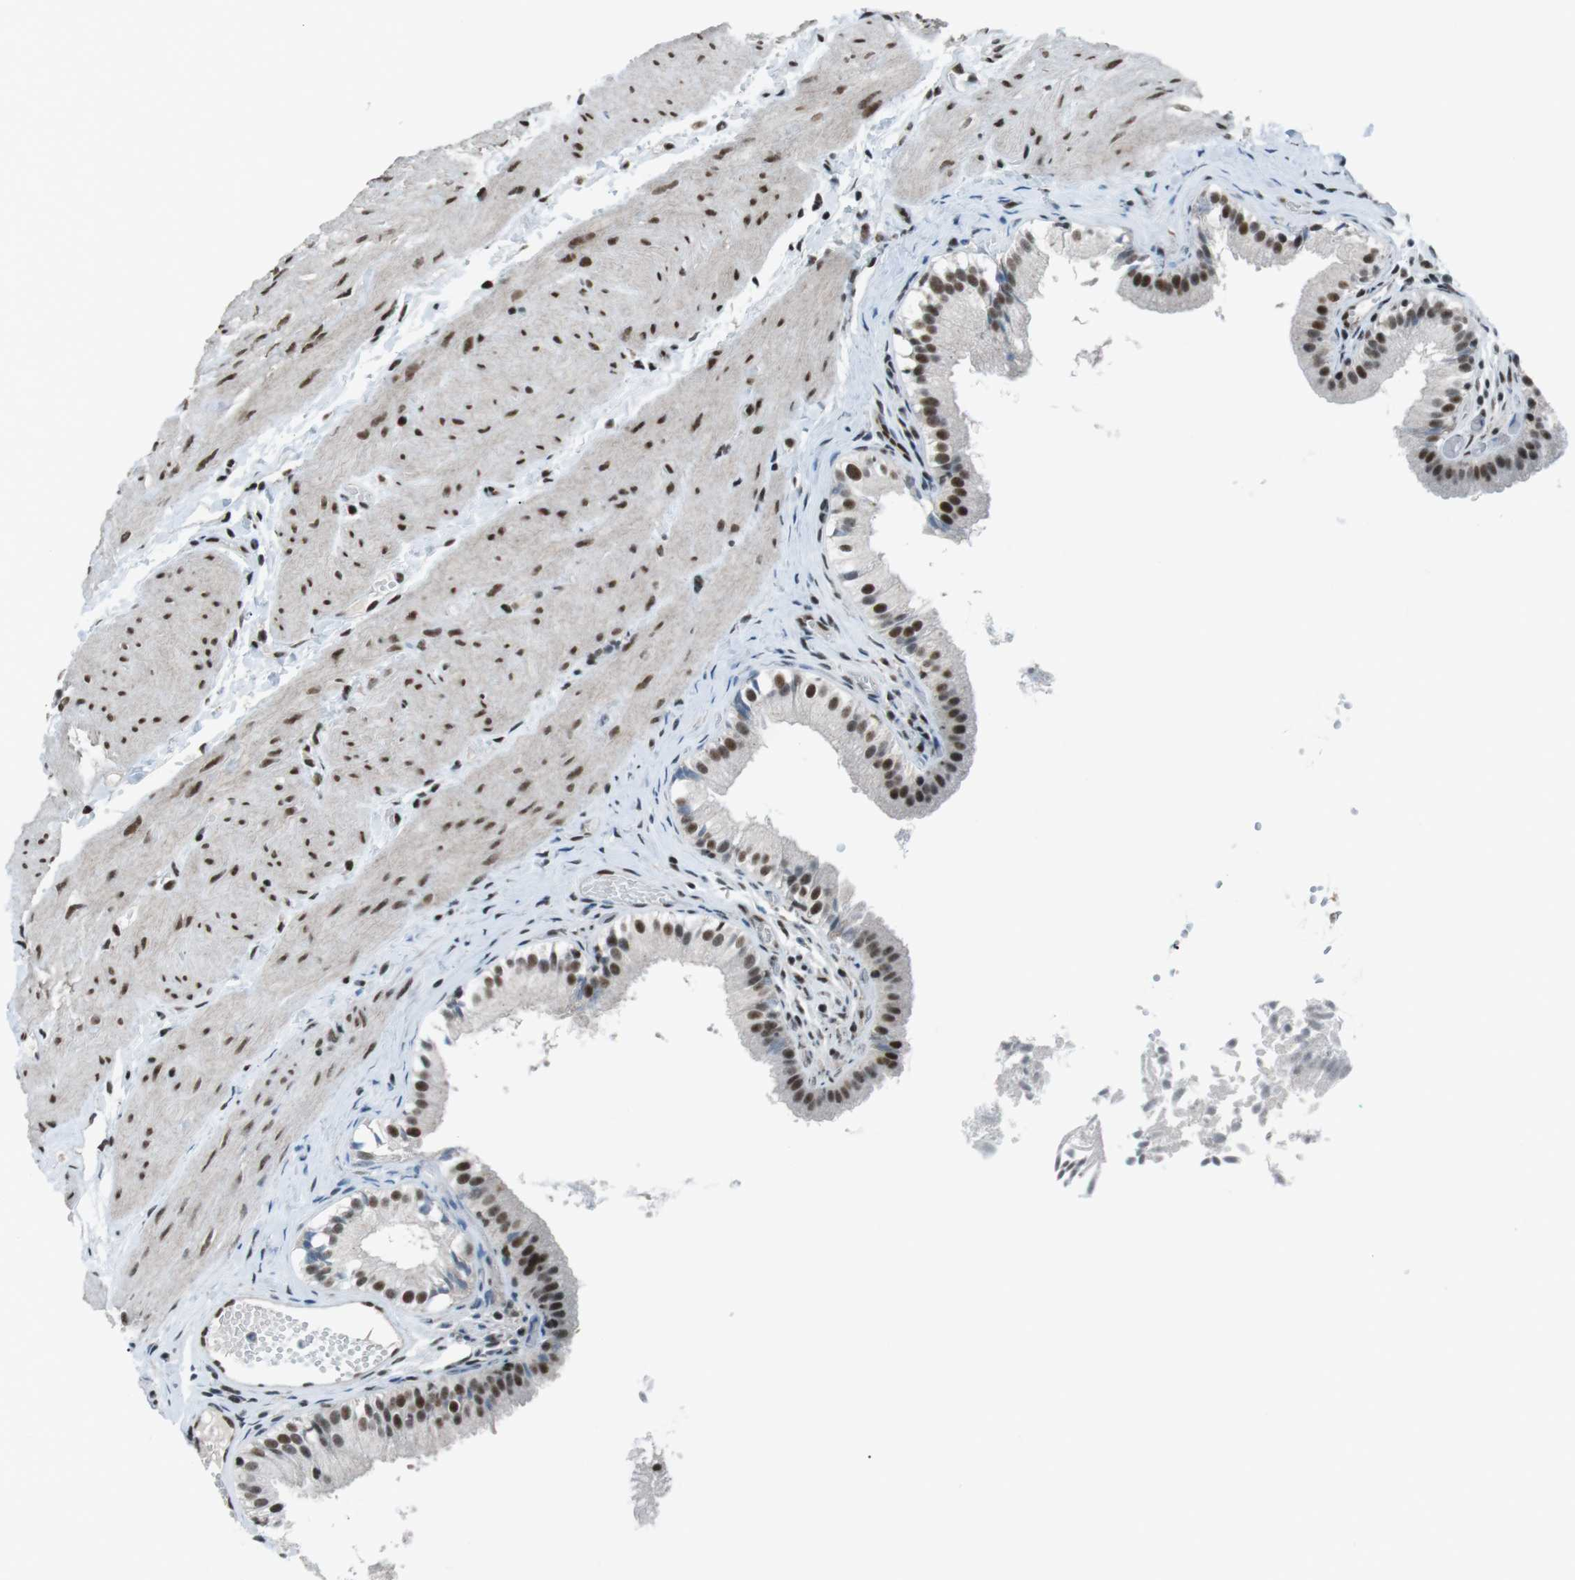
{"staining": {"intensity": "strong", "quantity": ">75%", "location": "nuclear"}, "tissue": "gallbladder", "cell_type": "Glandular cells", "image_type": "normal", "snomed": [{"axis": "morphology", "description": "Normal tissue, NOS"}, {"axis": "topography", "description": "Gallbladder"}], "caption": "Human gallbladder stained with a brown dye demonstrates strong nuclear positive staining in about >75% of glandular cells.", "gene": "TAF1", "patient": {"sex": "female", "age": 26}}